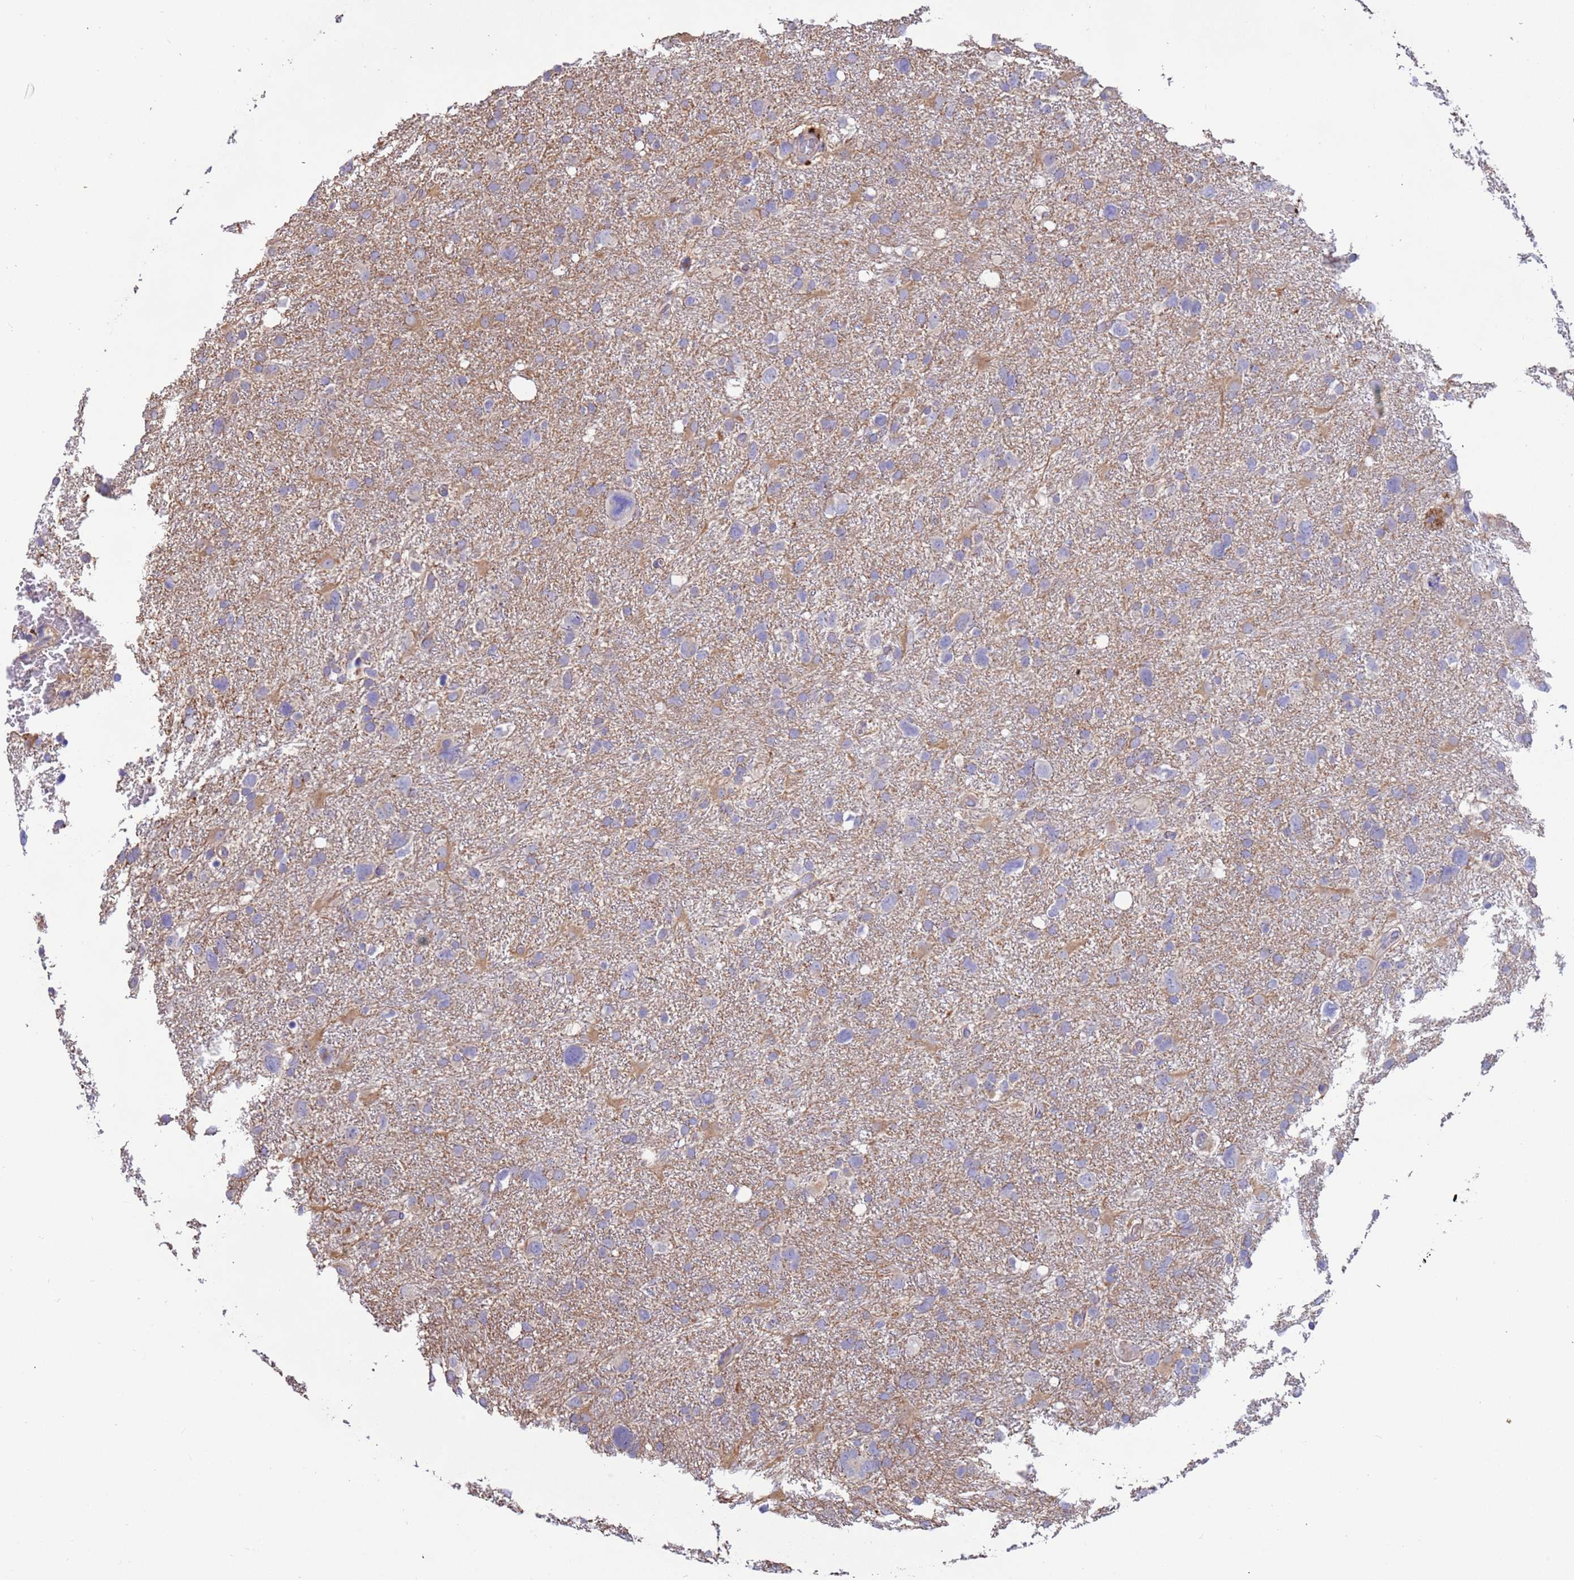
{"staining": {"intensity": "negative", "quantity": "none", "location": "none"}, "tissue": "glioma", "cell_type": "Tumor cells", "image_type": "cancer", "snomed": [{"axis": "morphology", "description": "Glioma, malignant, High grade"}, {"axis": "topography", "description": "Brain"}], "caption": "A high-resolution photomicrograph shows immunohistochemistry (IHC) staining of glioma, which shows no significant expression in tumor cells.", "gene": "SRL", "patient": {"sex": "male", "age": 61}}